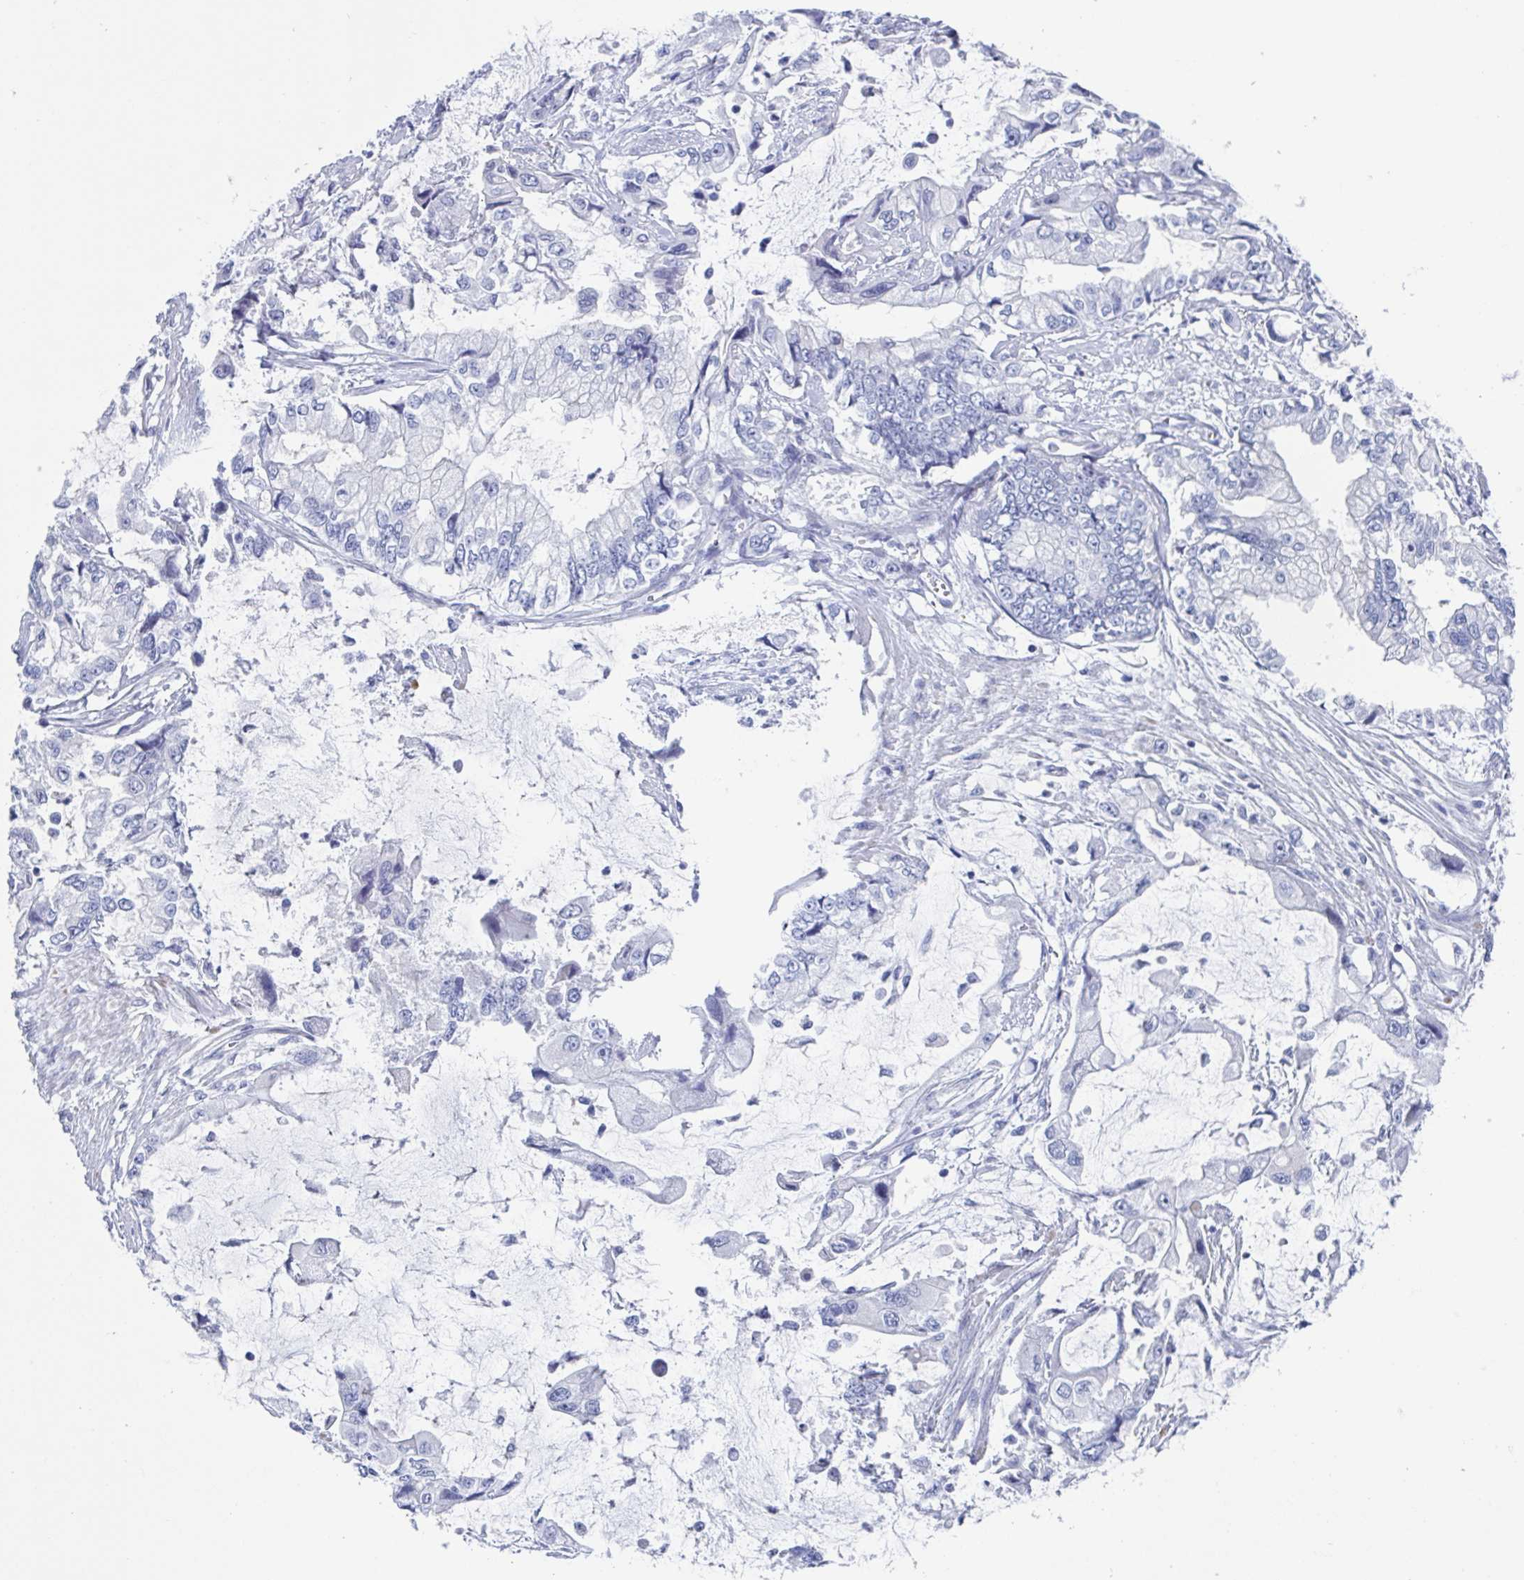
{"staining": {"intensity": "negative", "quantity": "none", "location": "none"}, "tissue": "stomach cancer", "cell_type": "Tumor cells", "image_type": "cancer", "snomed": [{"axis": "morphology", "description": "Adenocarcinoma, NOS"}, {"axis": "topography", "description": "Pancreas"}, {"axis": "topography", "description": "Stomach, upper"}, {"axis": "topography", "description": "Stomach"}], "caption": "Tumor cells show no significant positivity in stomach cancer. (Immunohistochemistry (ihc), brightfield microscopy, high magnification).", "gene": "TEX12", "patient": {"sex": "male", "age": 77}}